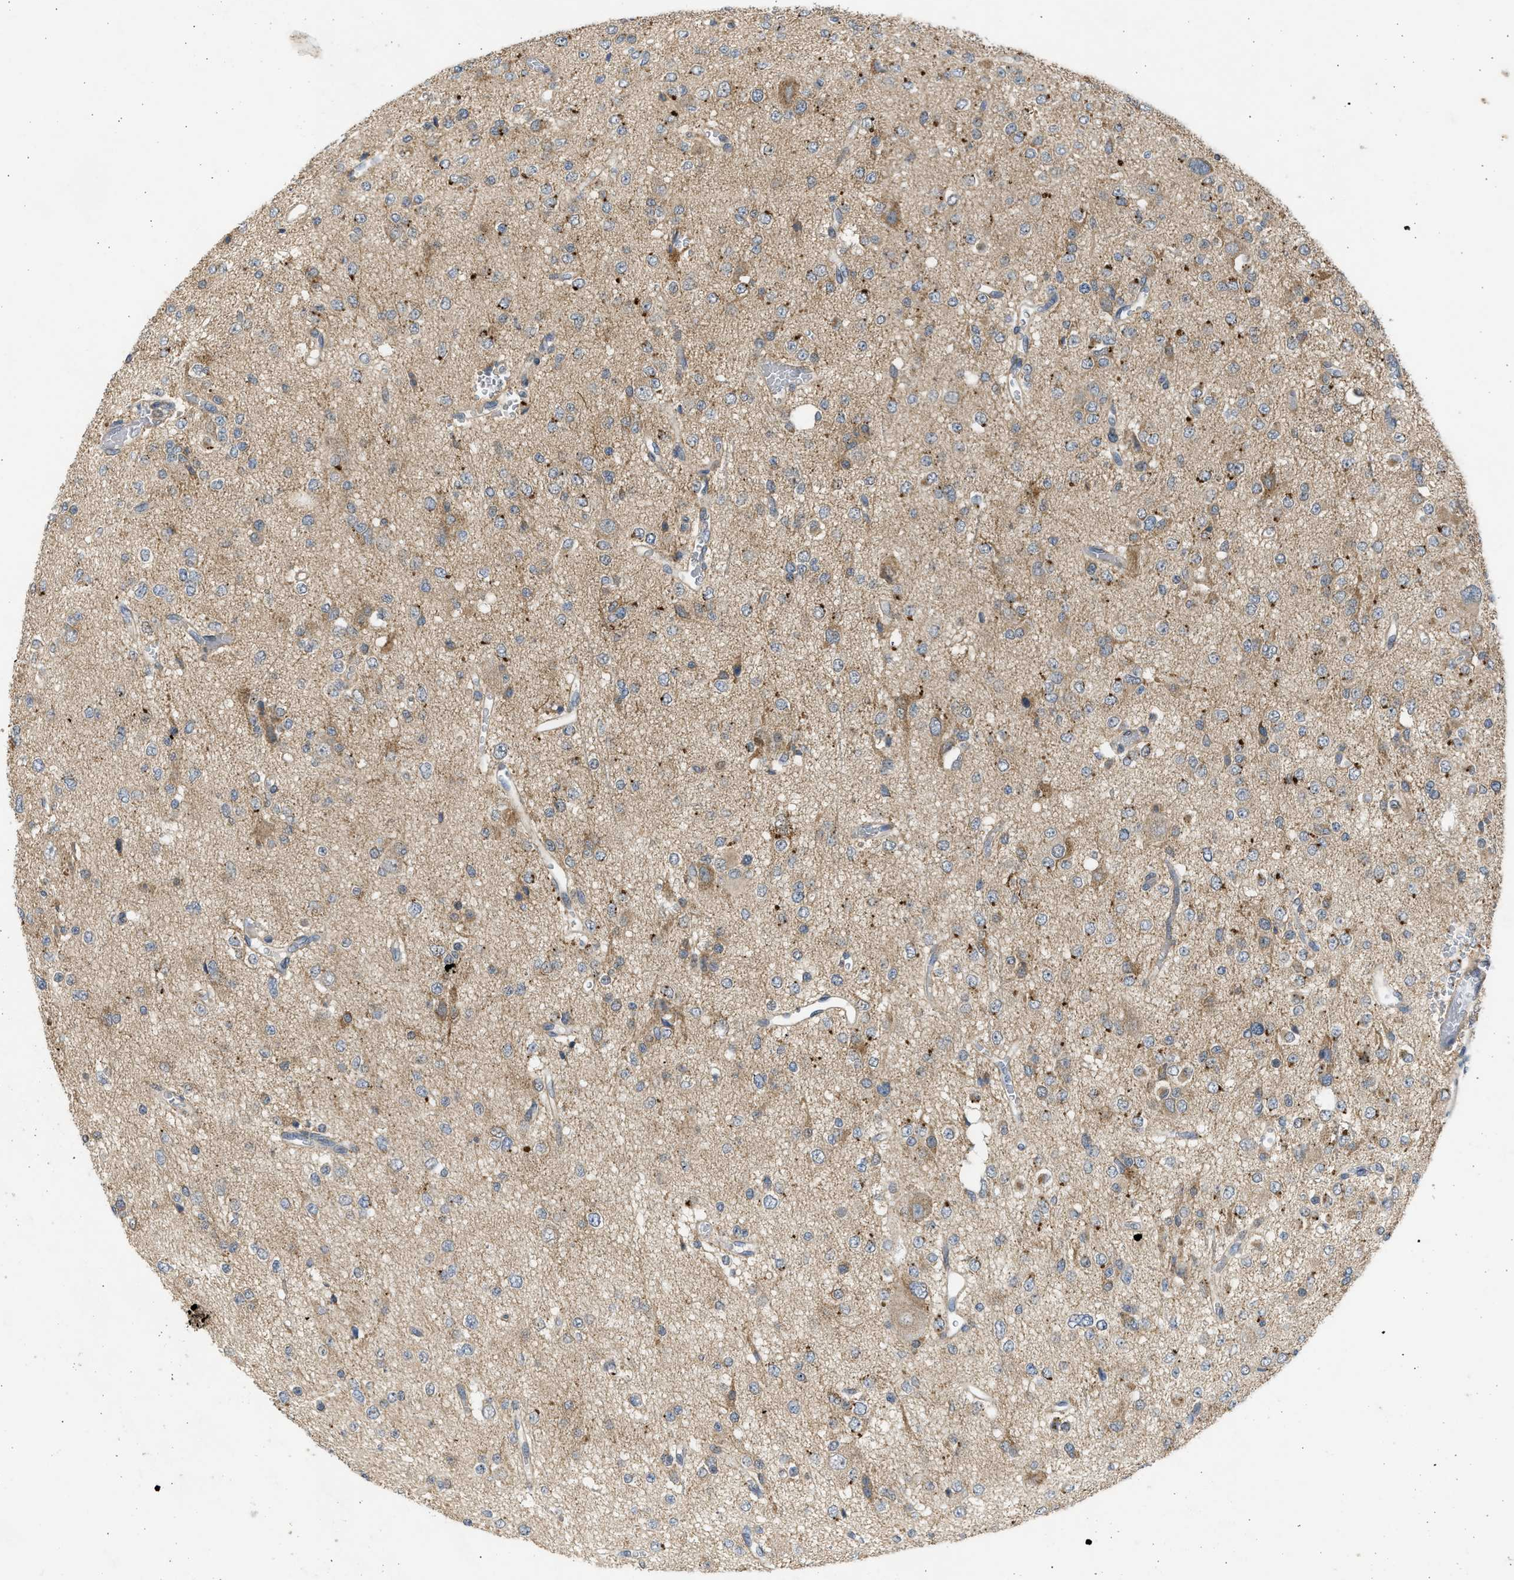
{"staining": {"intensity": "weak", "quantity": "25%-75%", "location": "cytoplasmic/membranous"}, "tissue": "glioma", "cell_type": "Tumor cells", "image_type": "cancer", "snomed": [{"axis": "morphology", "description": "Glioma, malignant, Low grade"}, {"axis": "topography", "description": "Brain"}], "caption": "Immunohistochemical staining of low-grade glioma (malignant) exhibits weak cytoplasmic/membranous protein staining in approximately 25%-75% of tumor cells.", "gene": "CYP1A1", "patient": {"sex": "male", "age": 38}}